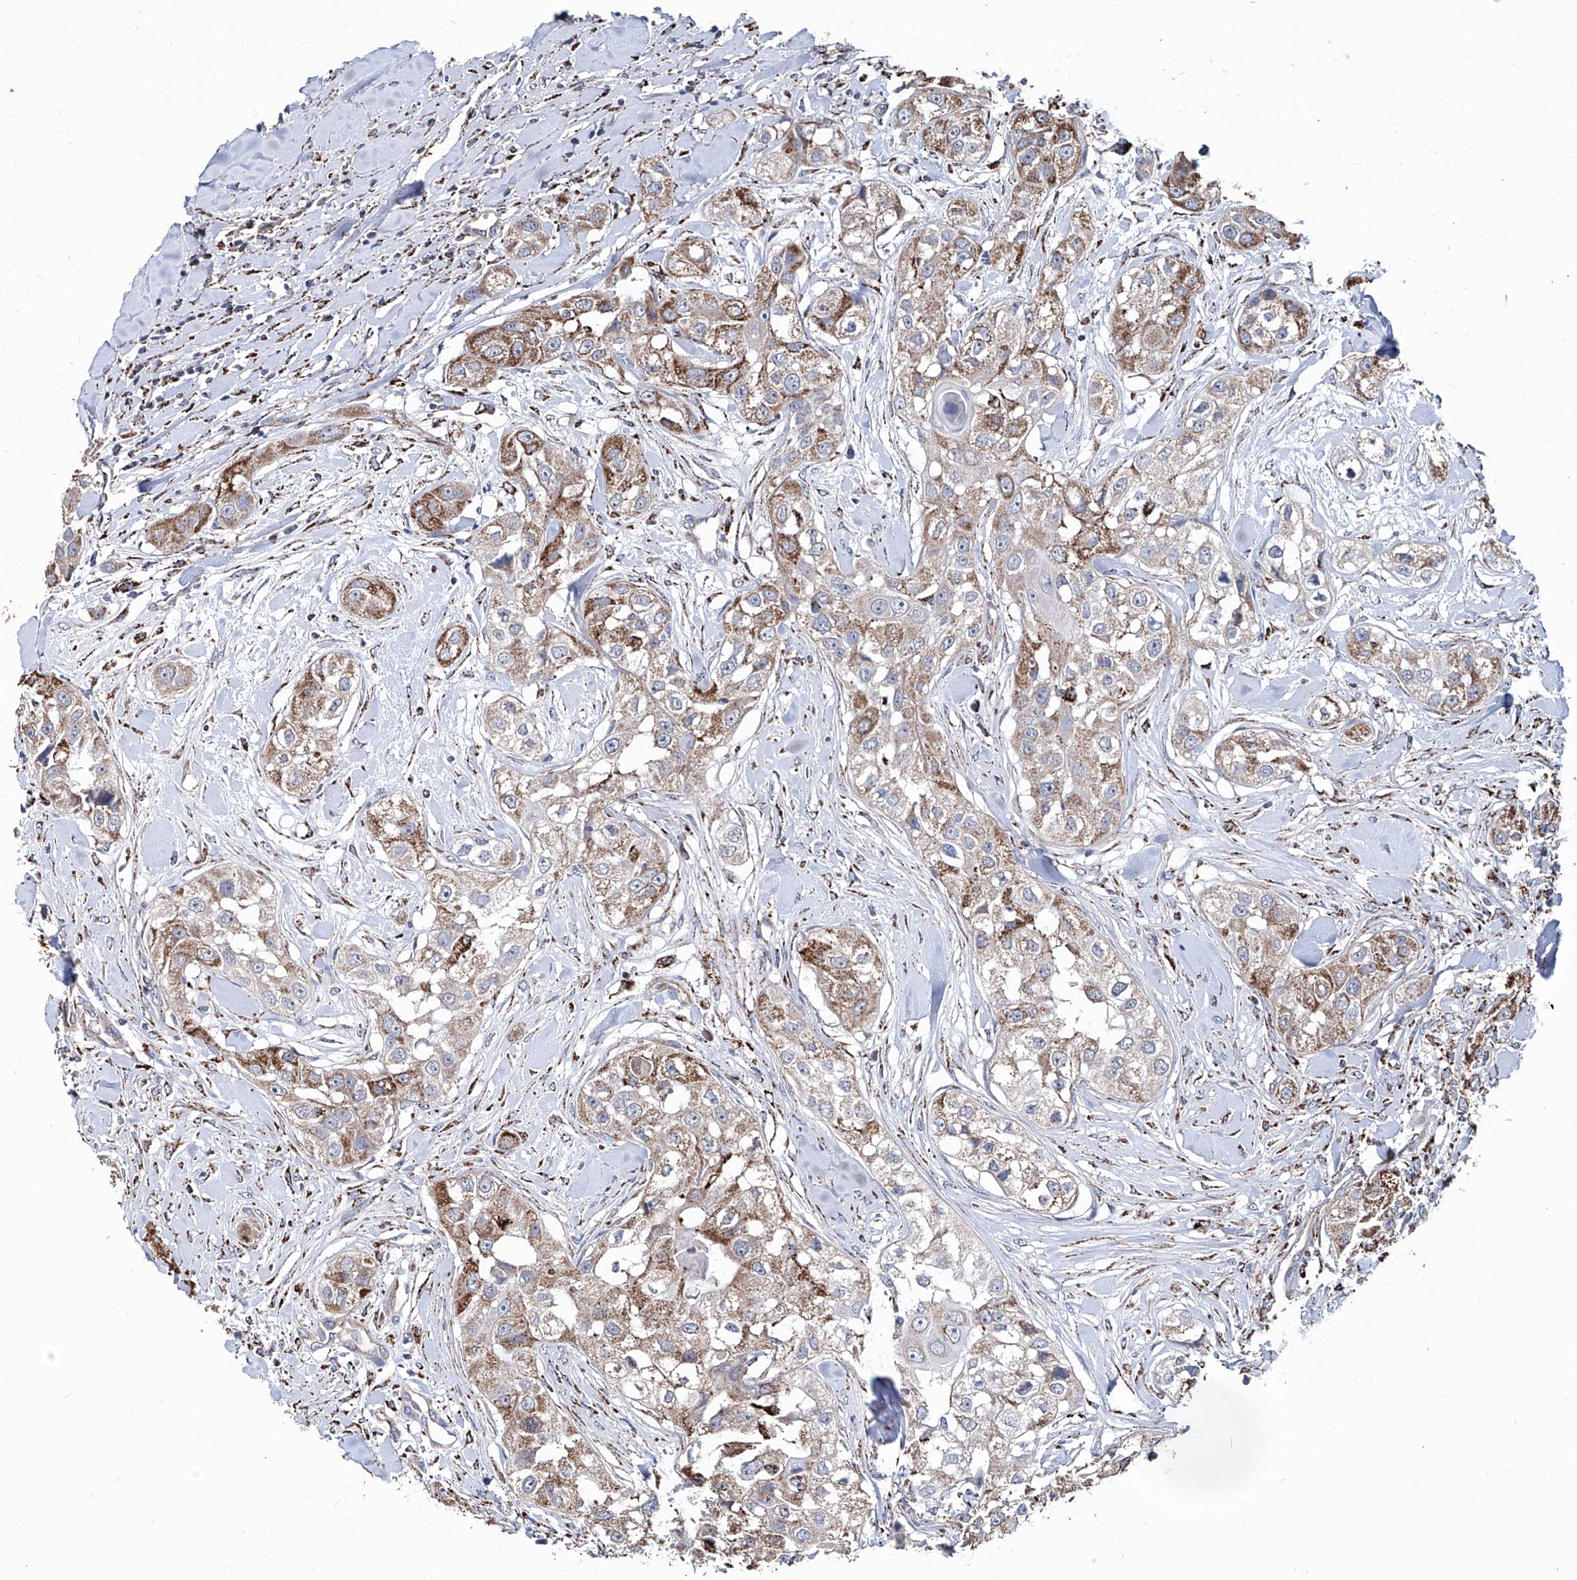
{"staining": {"intensity": "moderate", "quantity": ">75%", "location": "cytoplasmic/membranous"}, "tissue": "head and neck cancer", "cell_type": "Tumor cells", "image_type": "cancer", "snomed": [{"axis": "morphology", "description": "Normal tissue, NOS"}, {"axis": "morphology", "description": "Squamous cell carcinoma, NOS"}, {"axis": "topography", "description": "Skeletal muscle"}, {"axis": "topography", "description": "Head-Neck"}], "caption": "Immunohistochemical staining of human head and neck cancer (squamous cell carcinoma) demonstrates medium levels of moderate cytoplasmic/membranous positivity in about >75% of tumor cells. The staining was performed using DAB, with brown indicating positive protein expression. Nuclei are stained blue with hematoxylin.", "gene": "NHS", "patient": {"sex": "male", "age": 51}}